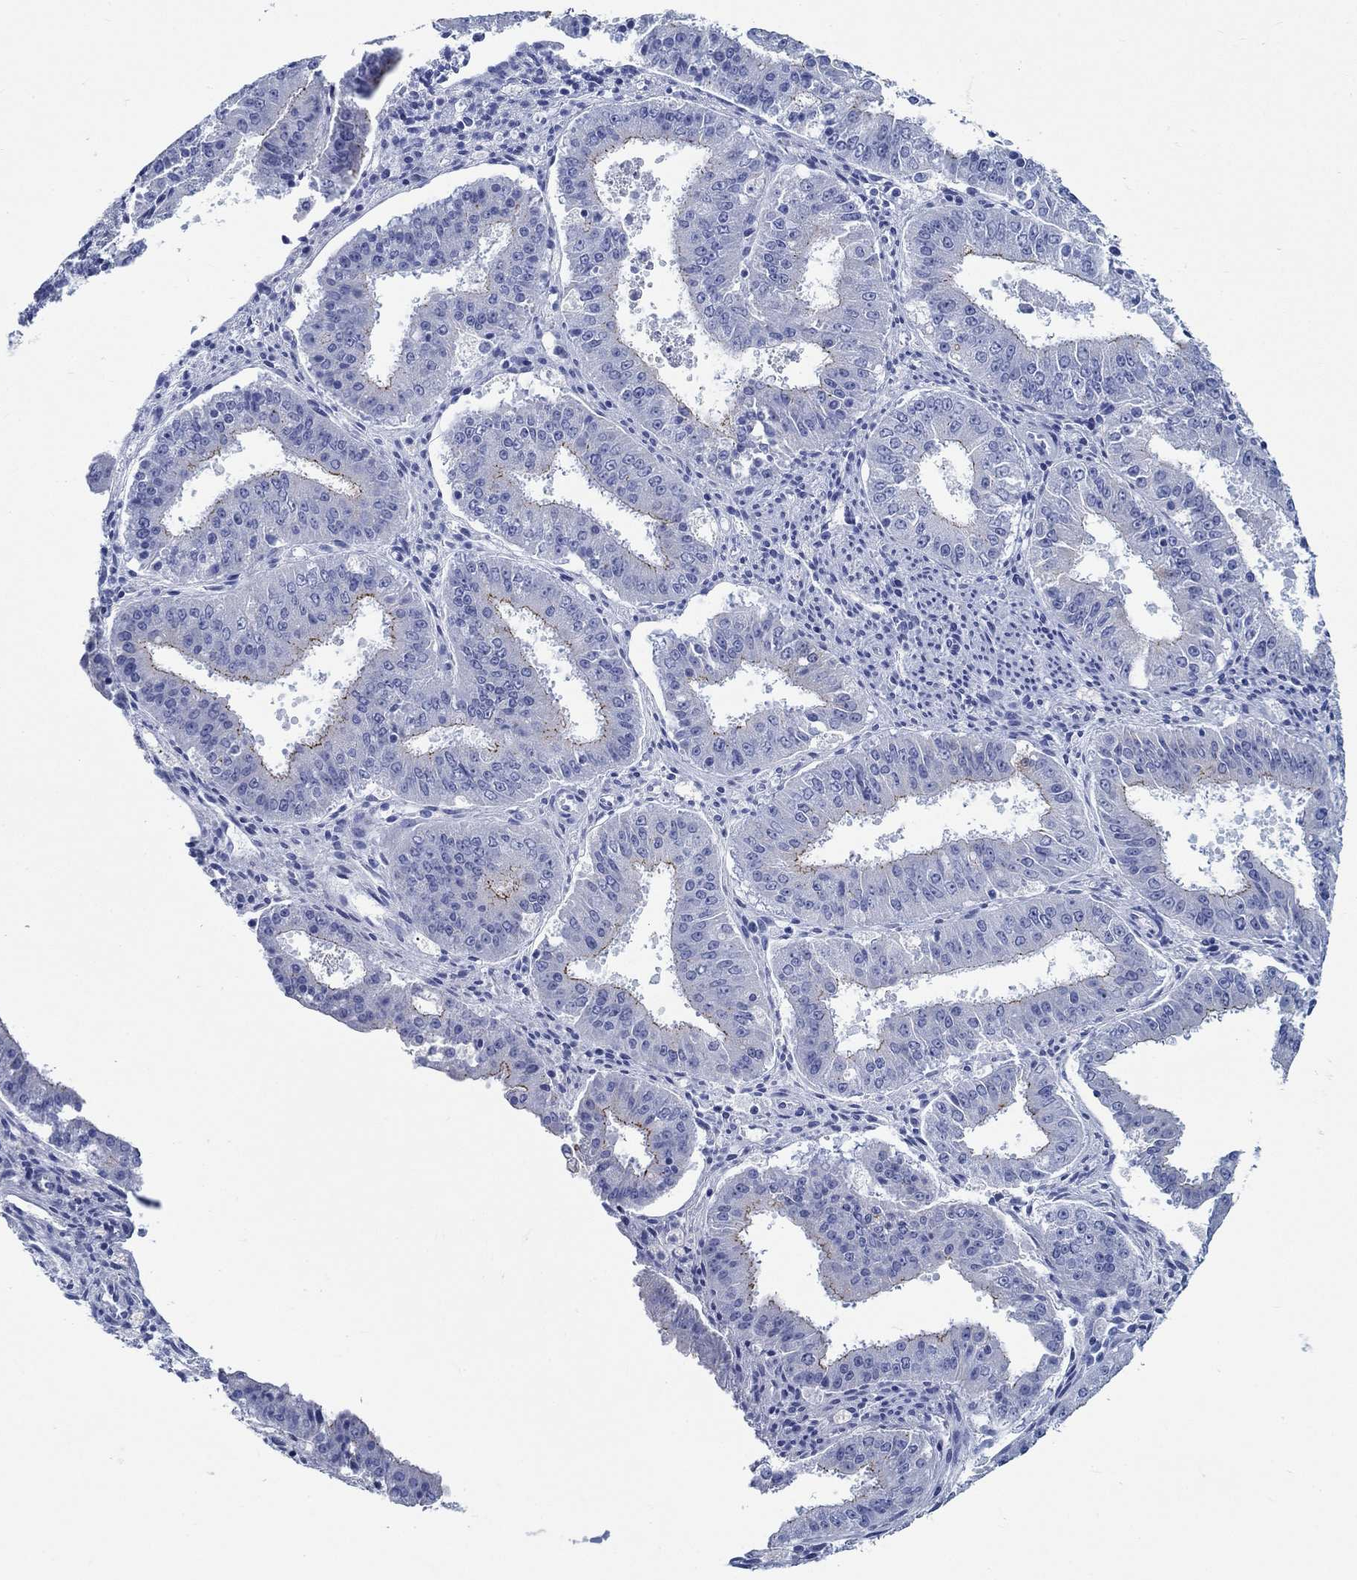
{"staining": {"intensity": "moderate", "quantity": "<25%", "location": "cytoplasmic/membranous"}, "tissue": "ovarian cancer", "cell_type": "Tumor cells", "image_type": "cancer", "snomed": [{"axis": "morphology", "description": "Carcinoma, endometroid"}, {"axis": "topography", "description": "Ovary"}], "caption": "A photomicrograph of human ovarian cancer (endometroid carcinoma) stained for a protein shows moderate cytoplasmic/membranous brown staining in tumor cells.", "gene": "RD3L", "patient": {"sex": "female", "age": 42}}